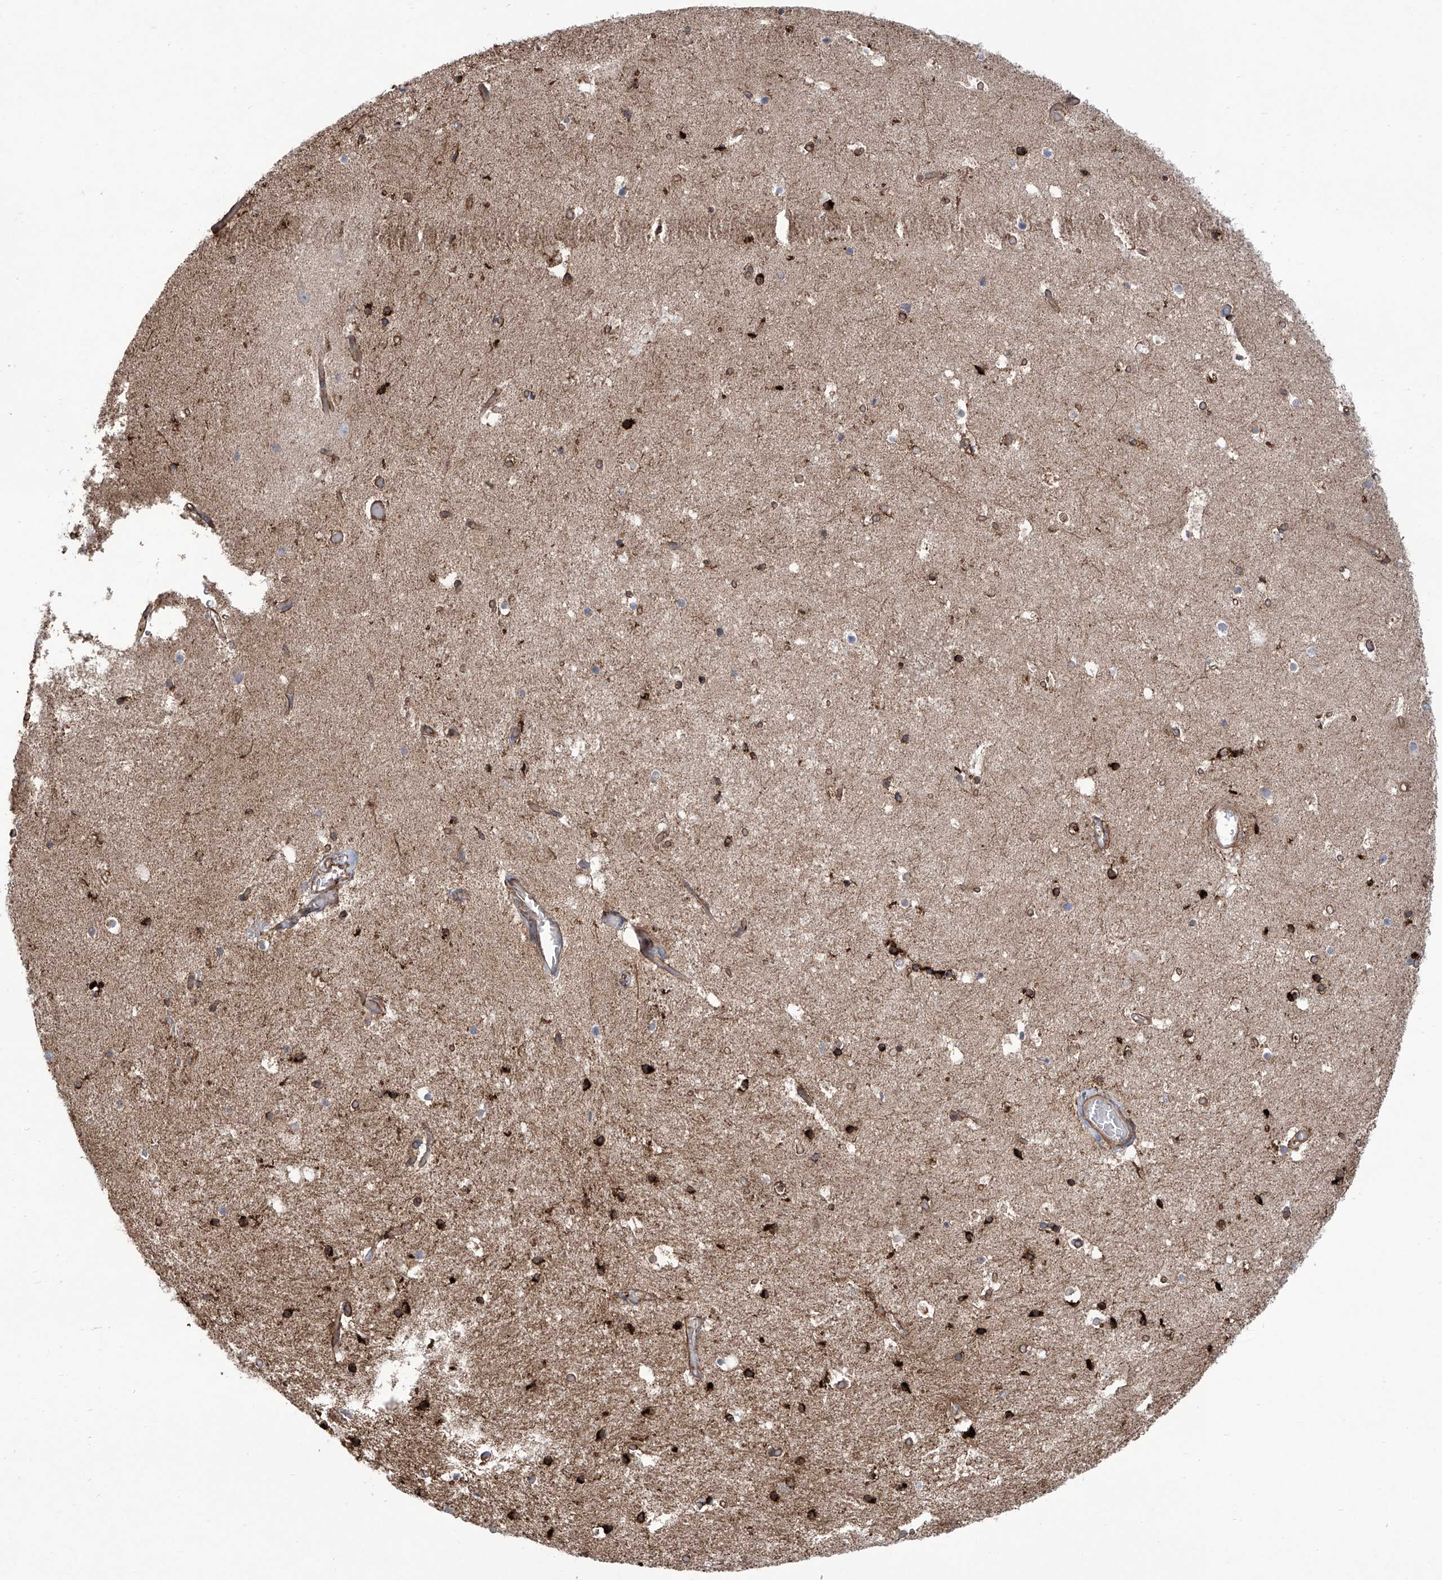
{"staining": {"intensity": "strong", "quantity": "25%-75%", "location": "cytoplasmic/membranous"}, "tissue": "hippocampus", "cell_type": "Glial cells", "image_type": "normal", "snomed": [{"axis": "morphology", "description": "Normal tissue, NOS"}, {"axis": "topography", "description": "Hippocampus"}], "caption": "Hippocampus was stained to show a protein in brown. There is high levels of strong cytoplasmic/membranous positivity in approximately 25%-75% of glial cells. (DAB (3,3'-diaminobenzidine) IHC, brown staining for protein, blue staining for nuclei).", "gene": "APAF1", "patient": {"sex": "female", "age": 52}}